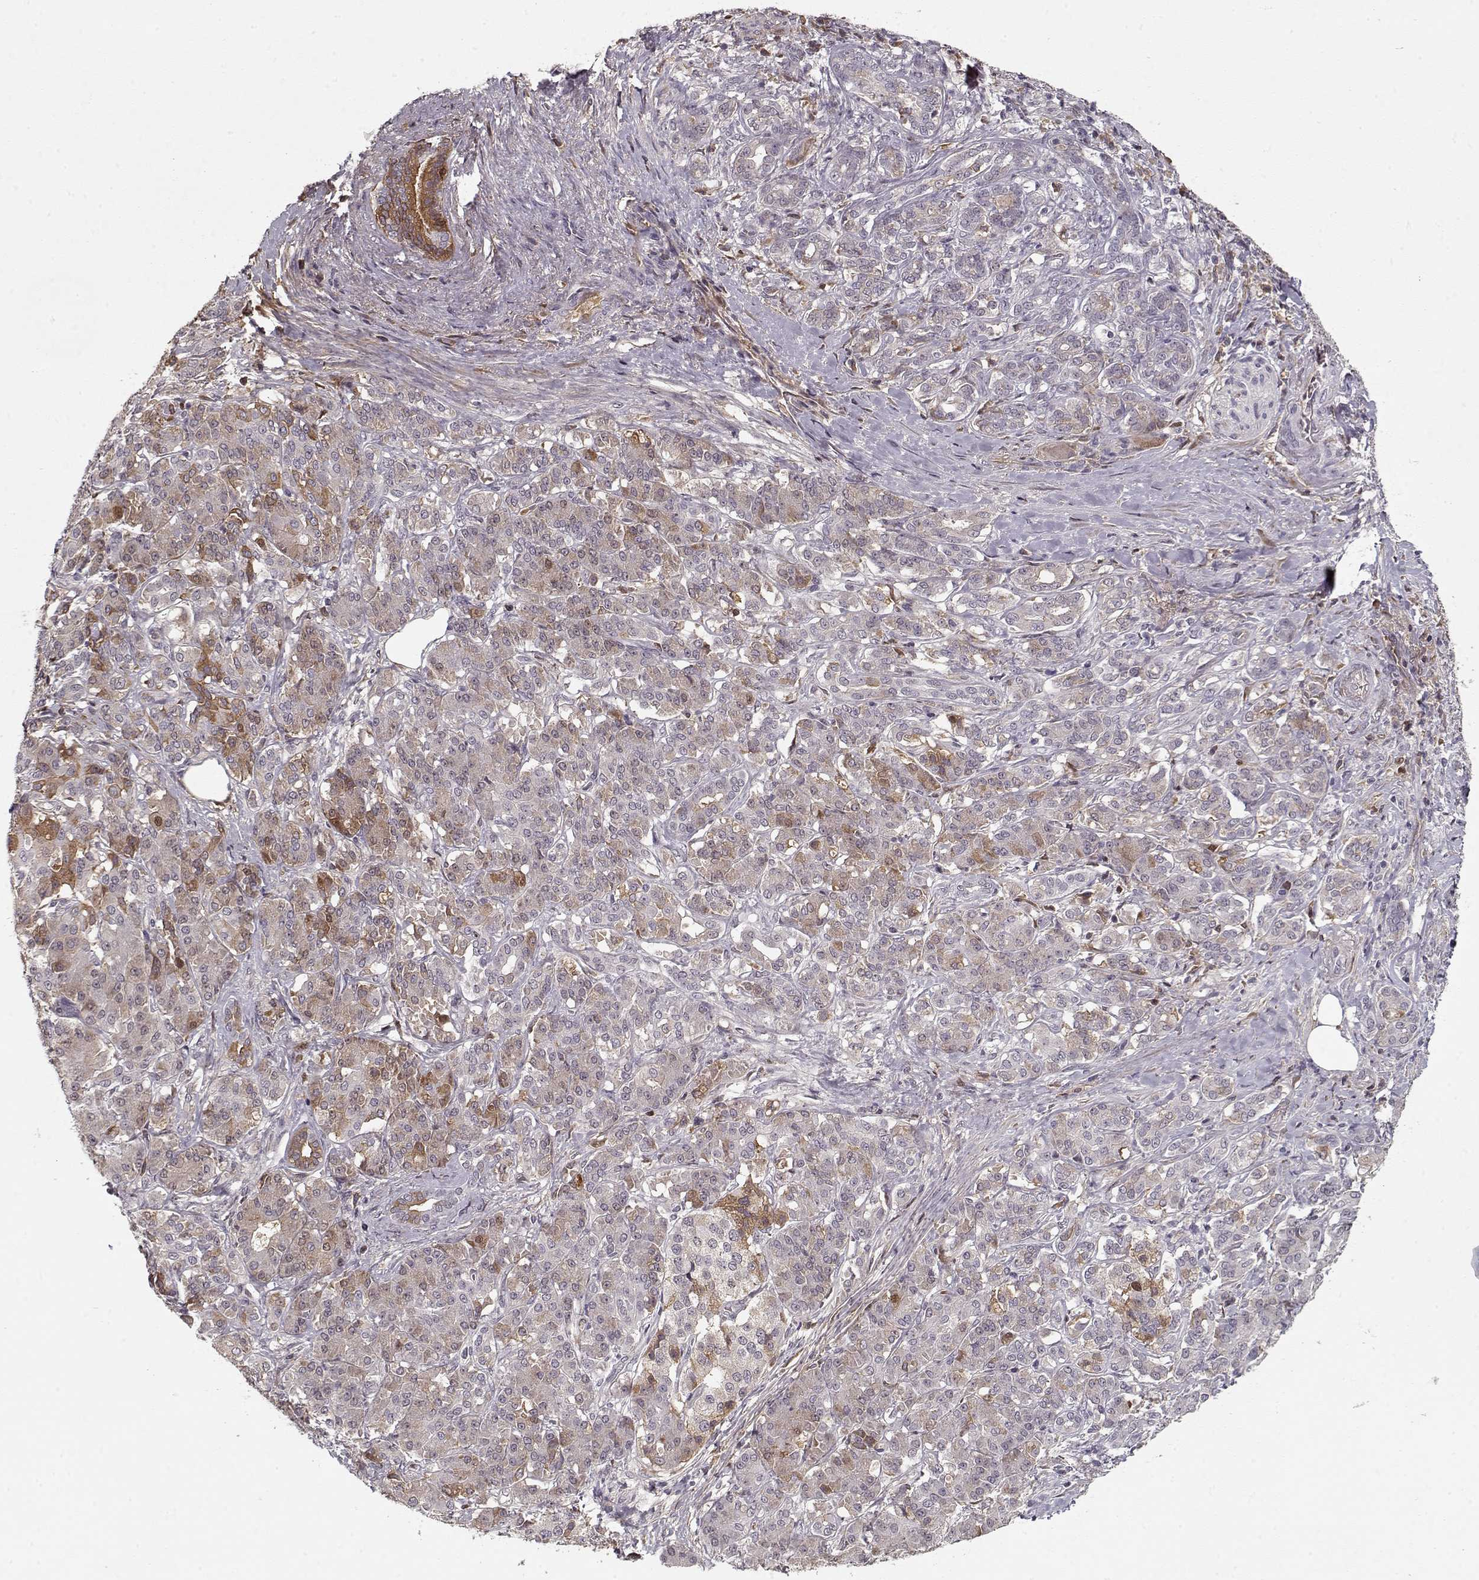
{"staining": {"intensity": "moderate", "quantity": "<25%", "location": "cytoplasmic/membranous"}, "tissue": "pancreatic cancer", "cell_type": "Tumor cells", "image_type": "cancer", "snomed": [{"axis": "morphology", "description": "Normal tissue, NOS"}, {"axis": "morphology", "description": "Inflammation, NOS"}, {"axis": "morphology", "description": "Adenocarcinoma, NOS"}, {"axis": "topography", "description": "Pancreas"}], "caption": "Immunohistochemistry of human pancreatic cancer demonstrates low levels of moderate cytoplasmic/membranous expression in about <25% of tumor cells.", "gene": "AFM", "patient": {"sex": "male", "age": 57}}